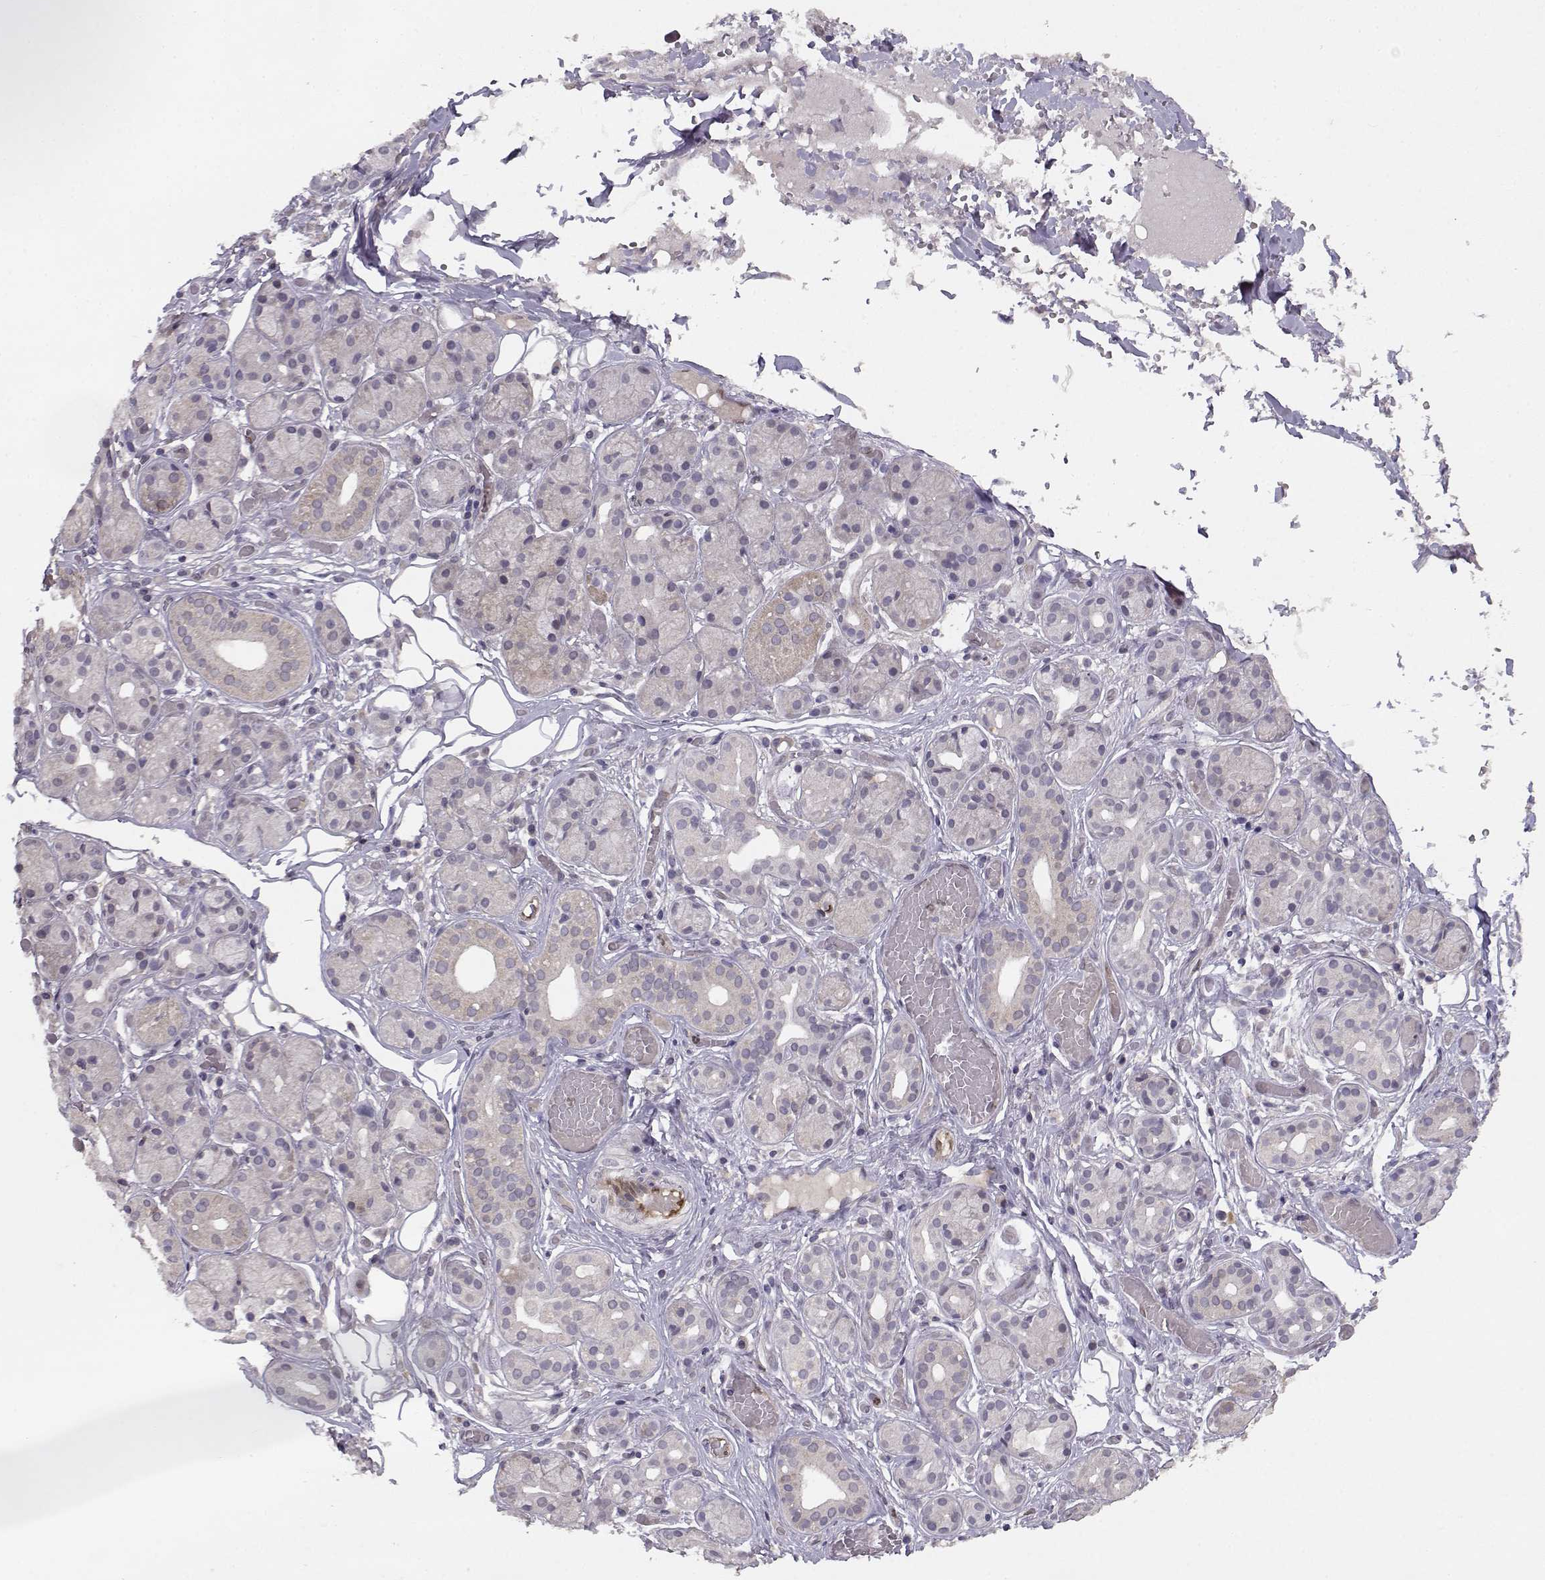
{"staining": {"intensity": "weak", "quantity": "<25%", "location": "cytoplasmic/membranous"}, "tissue": "salivary gland", "cell_type": "Glandular cells", "image_type": "normal", "snomed": [{"axis": "morphology", "description": "Normal tissue, NOS"}, {"axis": "topography", "description": "Salivary gland"}, {"axis": "topography", "description": "Peripheral nerve tissue"}], "caption": "IHC of benign salivary gland demonstrates no staining in glandular cells. (Stains: DAB IHC with hematoxylin counter stain, Microscopy: brightfield microscopy at high magnification).", "gene": "BMX", "patient": {"sex": "male", "age": 71}}